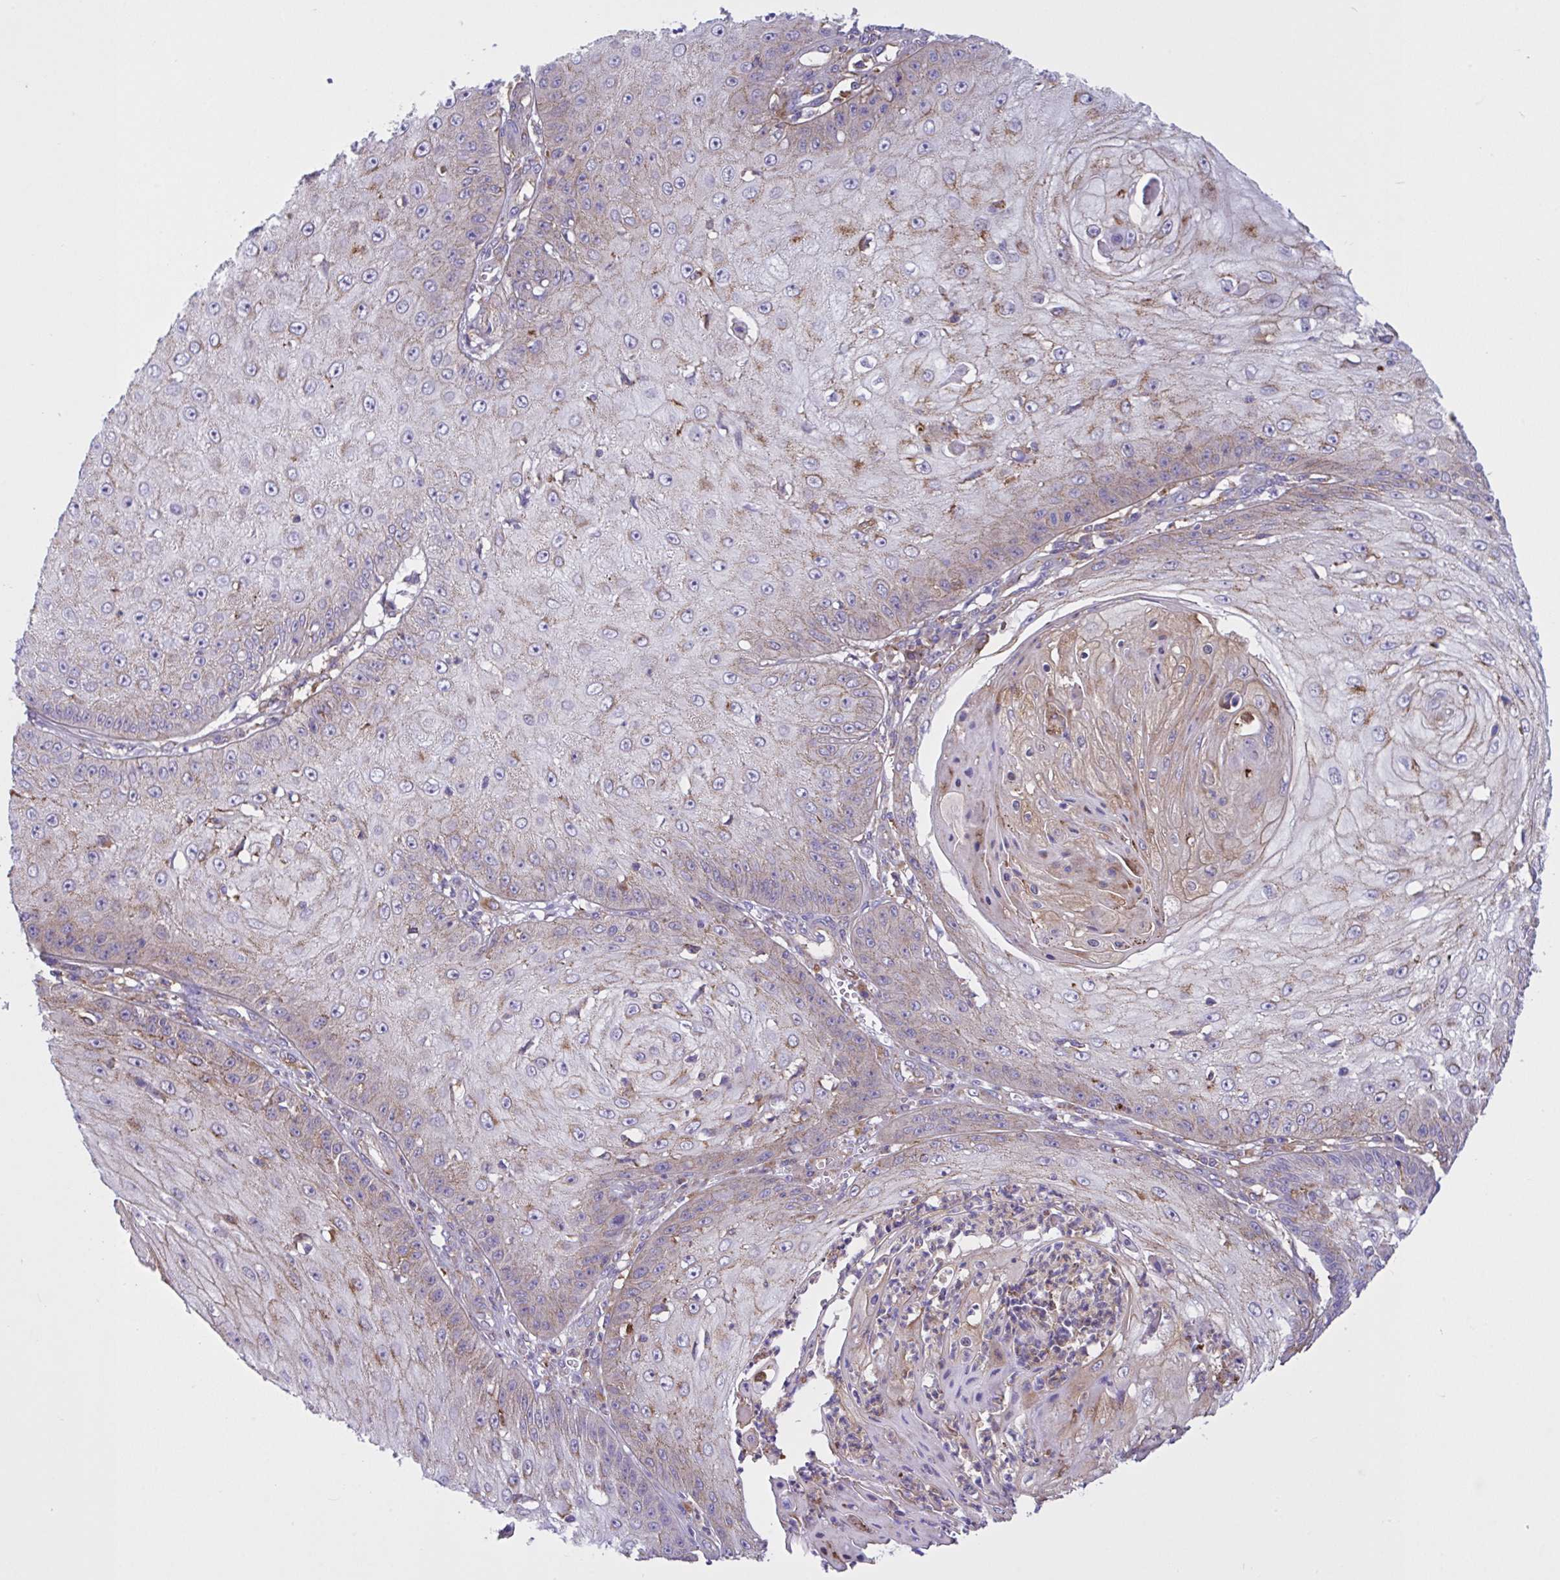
{"staining": {"intensity": "moderate", "quantity": "<25%", "location": "cytoplasmic/membranous"}, "tissue": "skin cancer", "cell_type": "Tumor cells", "image_type": "cancer", "snomed": [{"axis": "morphology", "description": "Squamous cell carcinoma, NOS"}, {"axis": "topography", "description": "Skin"}], "caption": "Protein expression analysis of human squamous cell carcinoma (skin) reveals moderate cytoplasmic/membranous positivity in approximately <25% of tumor cells.", "gene": "OR51M1", "patient": {"sex": "male", "age": 70}}